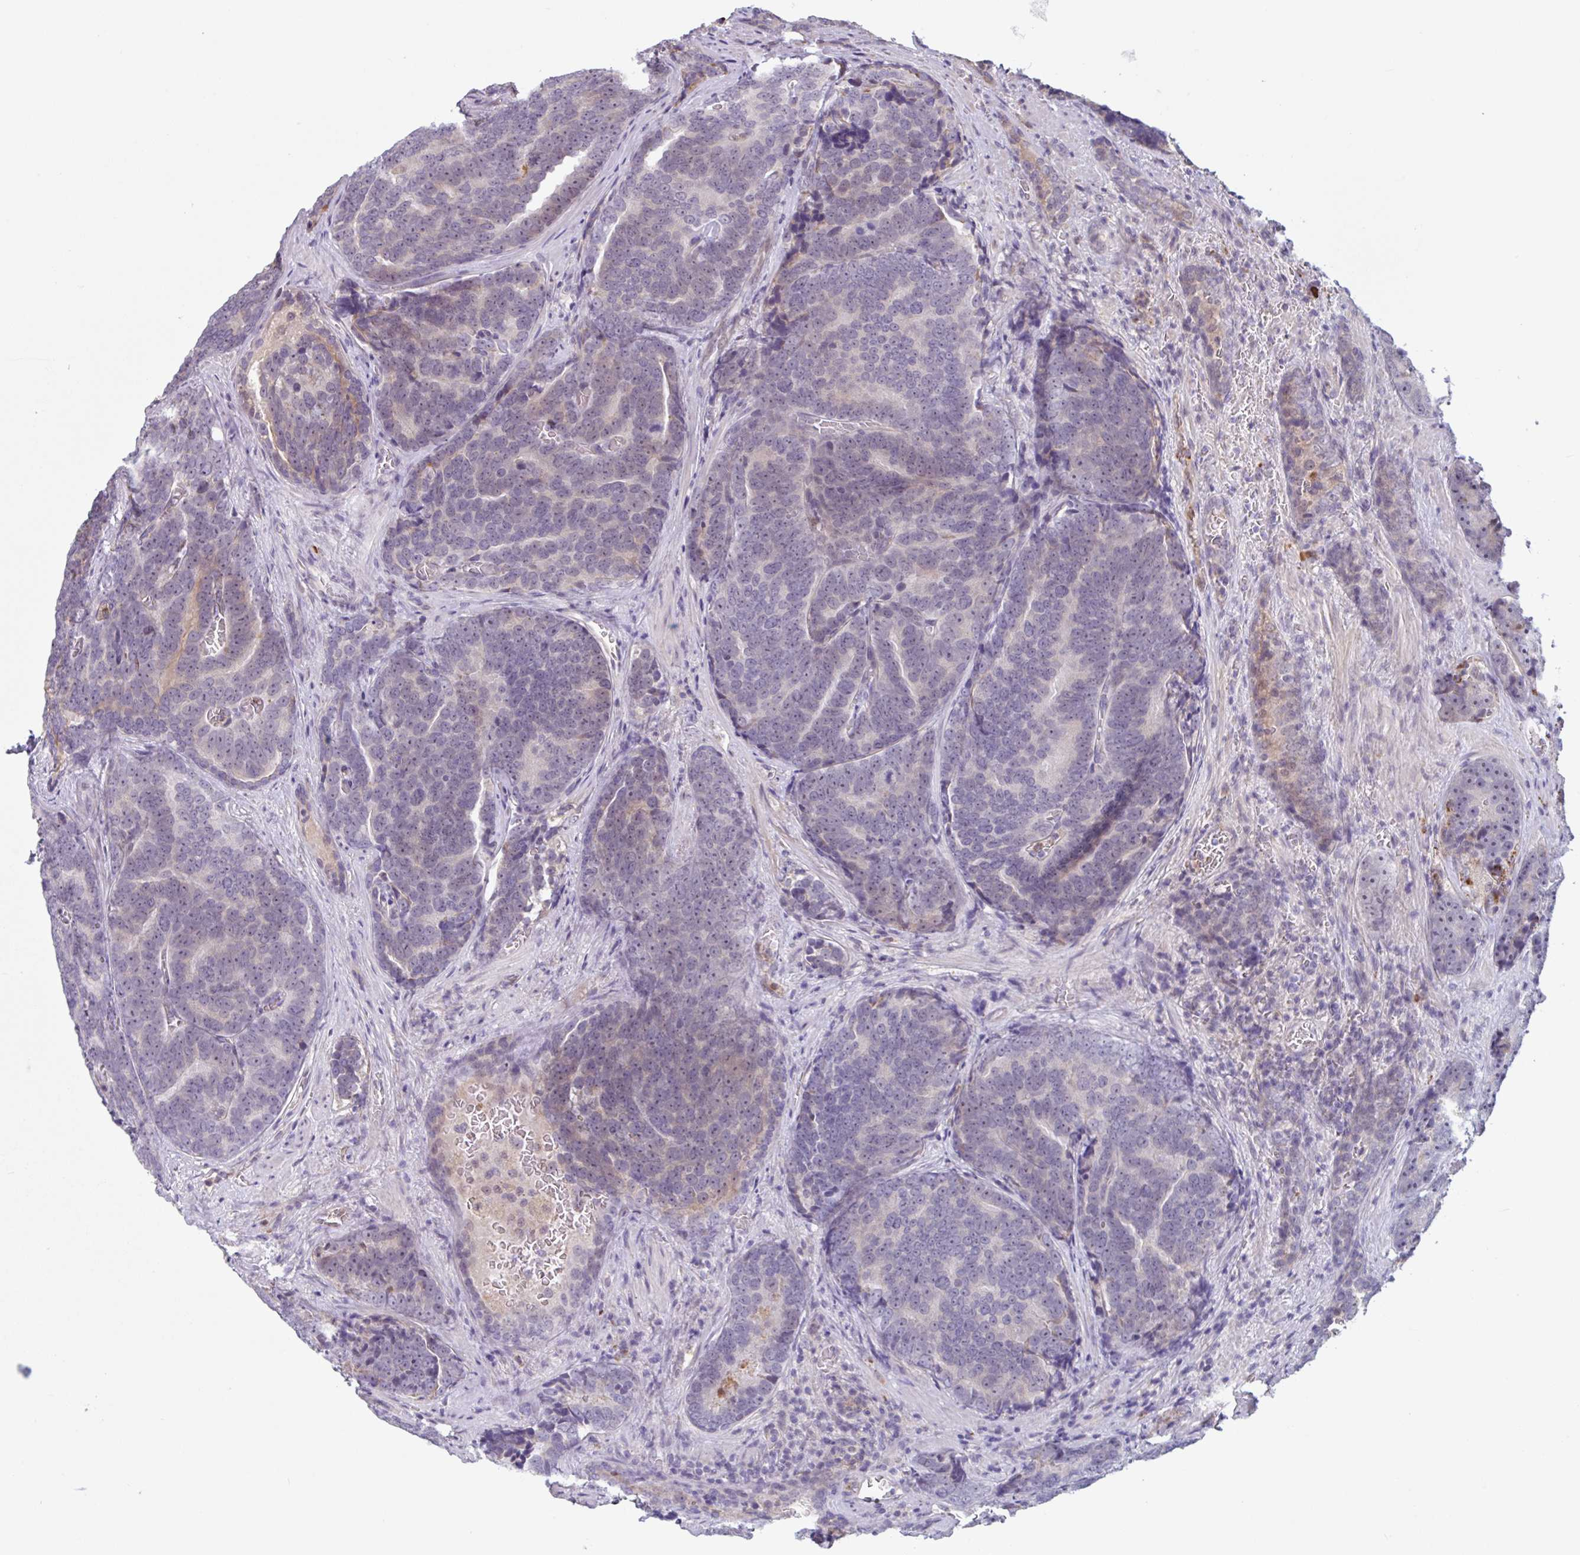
{"staining": {"intensity": "weak", "quantity": "<25%", "location": "cytoplasmic/membranous"}, "tissue": "prostate cancer", "cell_type": "Tumor cells", "image_type": "cancer", "snomed": [{"axis": "morphology", "description": "Adenocarcinoma, Low grade"}, {"axis": "topography", "description": "Prostate"}], "caption": "A high-resolution micrograph shows immunohistochemistry staining of prostate cancer, which exhibits no significant expression in tumor cells. The staining was performed using DAB to visualize the protein expression in brown, while the nuclei were stained in blue with hematoxylin (Magnification: 20x).", "gene": "TAF1D", "patient": {"sex": "male", "age": 62}}